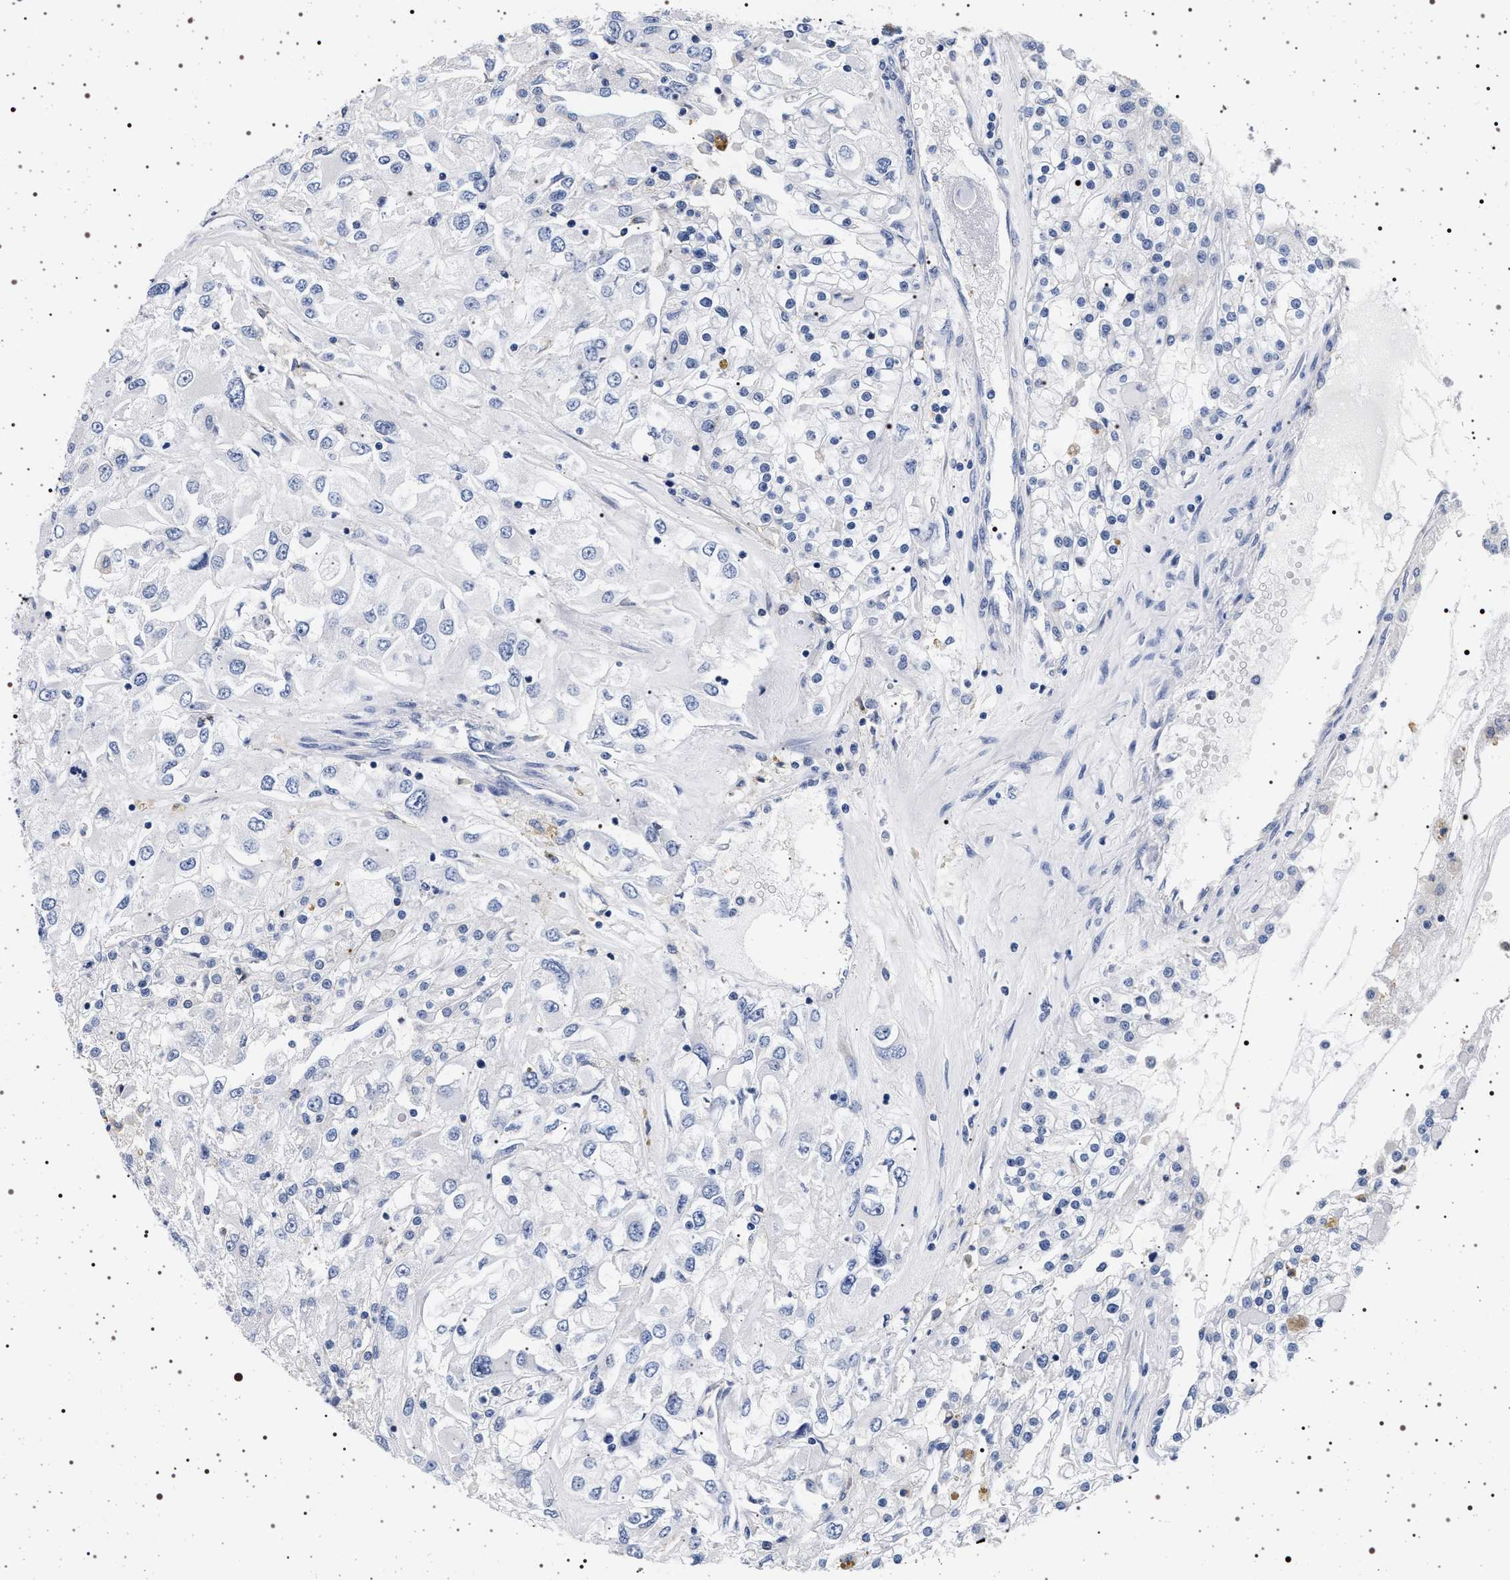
{"staining": {"intensity": "negative", "quantity": "none", "location": "none"}, "tissue": "renal cancer", "cell_type": "Tumor cells", "image_type": "cancer", "snomed": [{"axis": "morphology", "description": "Adenocarcinoma, NOS"}, {"axis": "topography", "description": "Kidney"}], "caption": "A histopathology image of human adenocarcinoma (renal) is negative for staining in tumor cells.", "gene": "HSD17B1", "patient": {"sex": "female", "age": 52}}